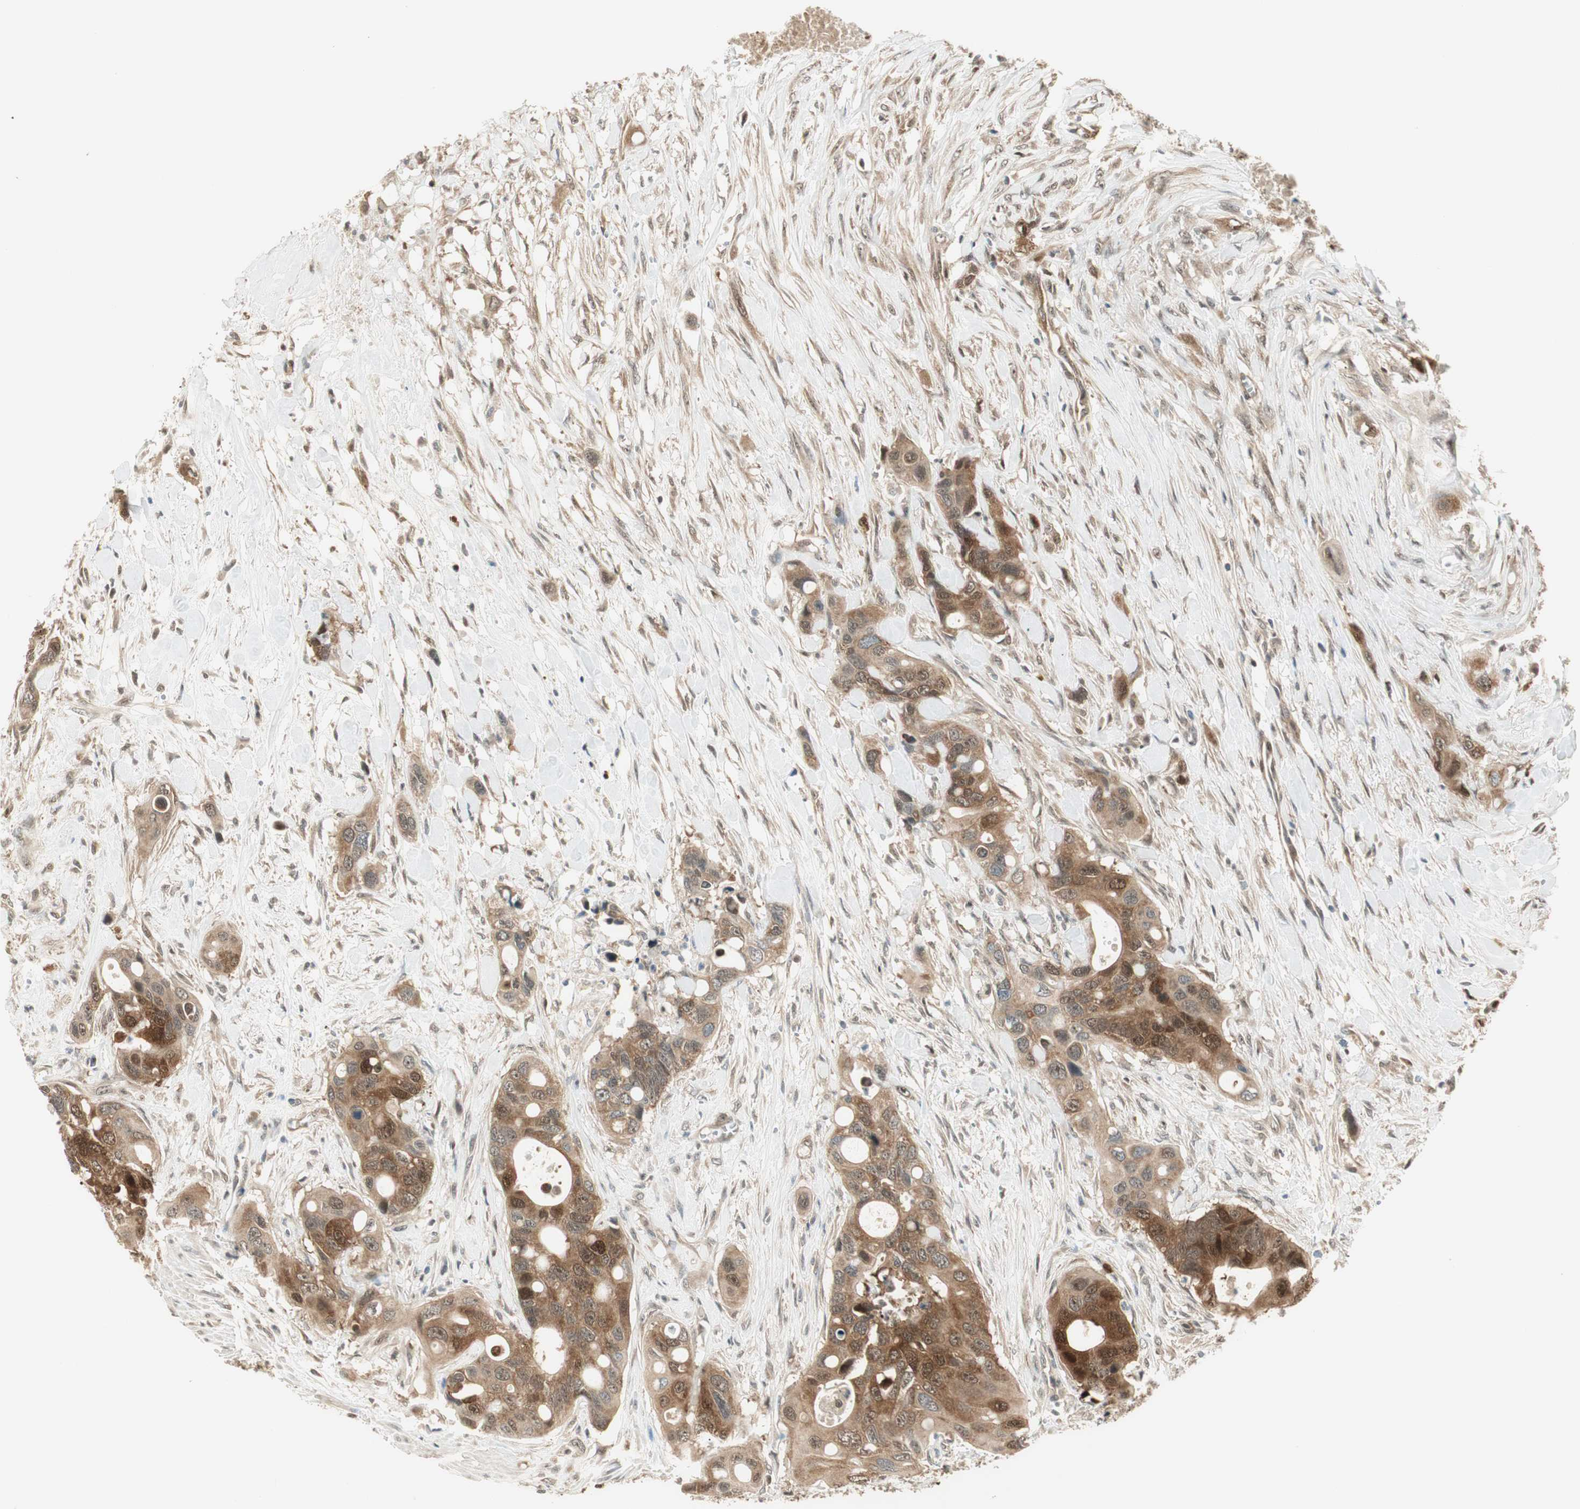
{"staining": {"intensity": "moderate", "quantity": "<25%", "location": "cytoplasmic/membranous,nuclear"}, "tissue": "colorectal cancer", "cell_type": "Tumor cells", "image_type": "cancer", "snomed": [{"axis": "morphology", "description": "Adenocarcinoma, NOS"}, {"axis": "topography", "description": "Colon"}], "caption": "Moderate cytoplasmic/membranous and nuclear protein expression is seen in about <25% of tumor cells in colorectal cancer.", "gene": "IPO5", "patient": {"sex": "female", "age": 57}}